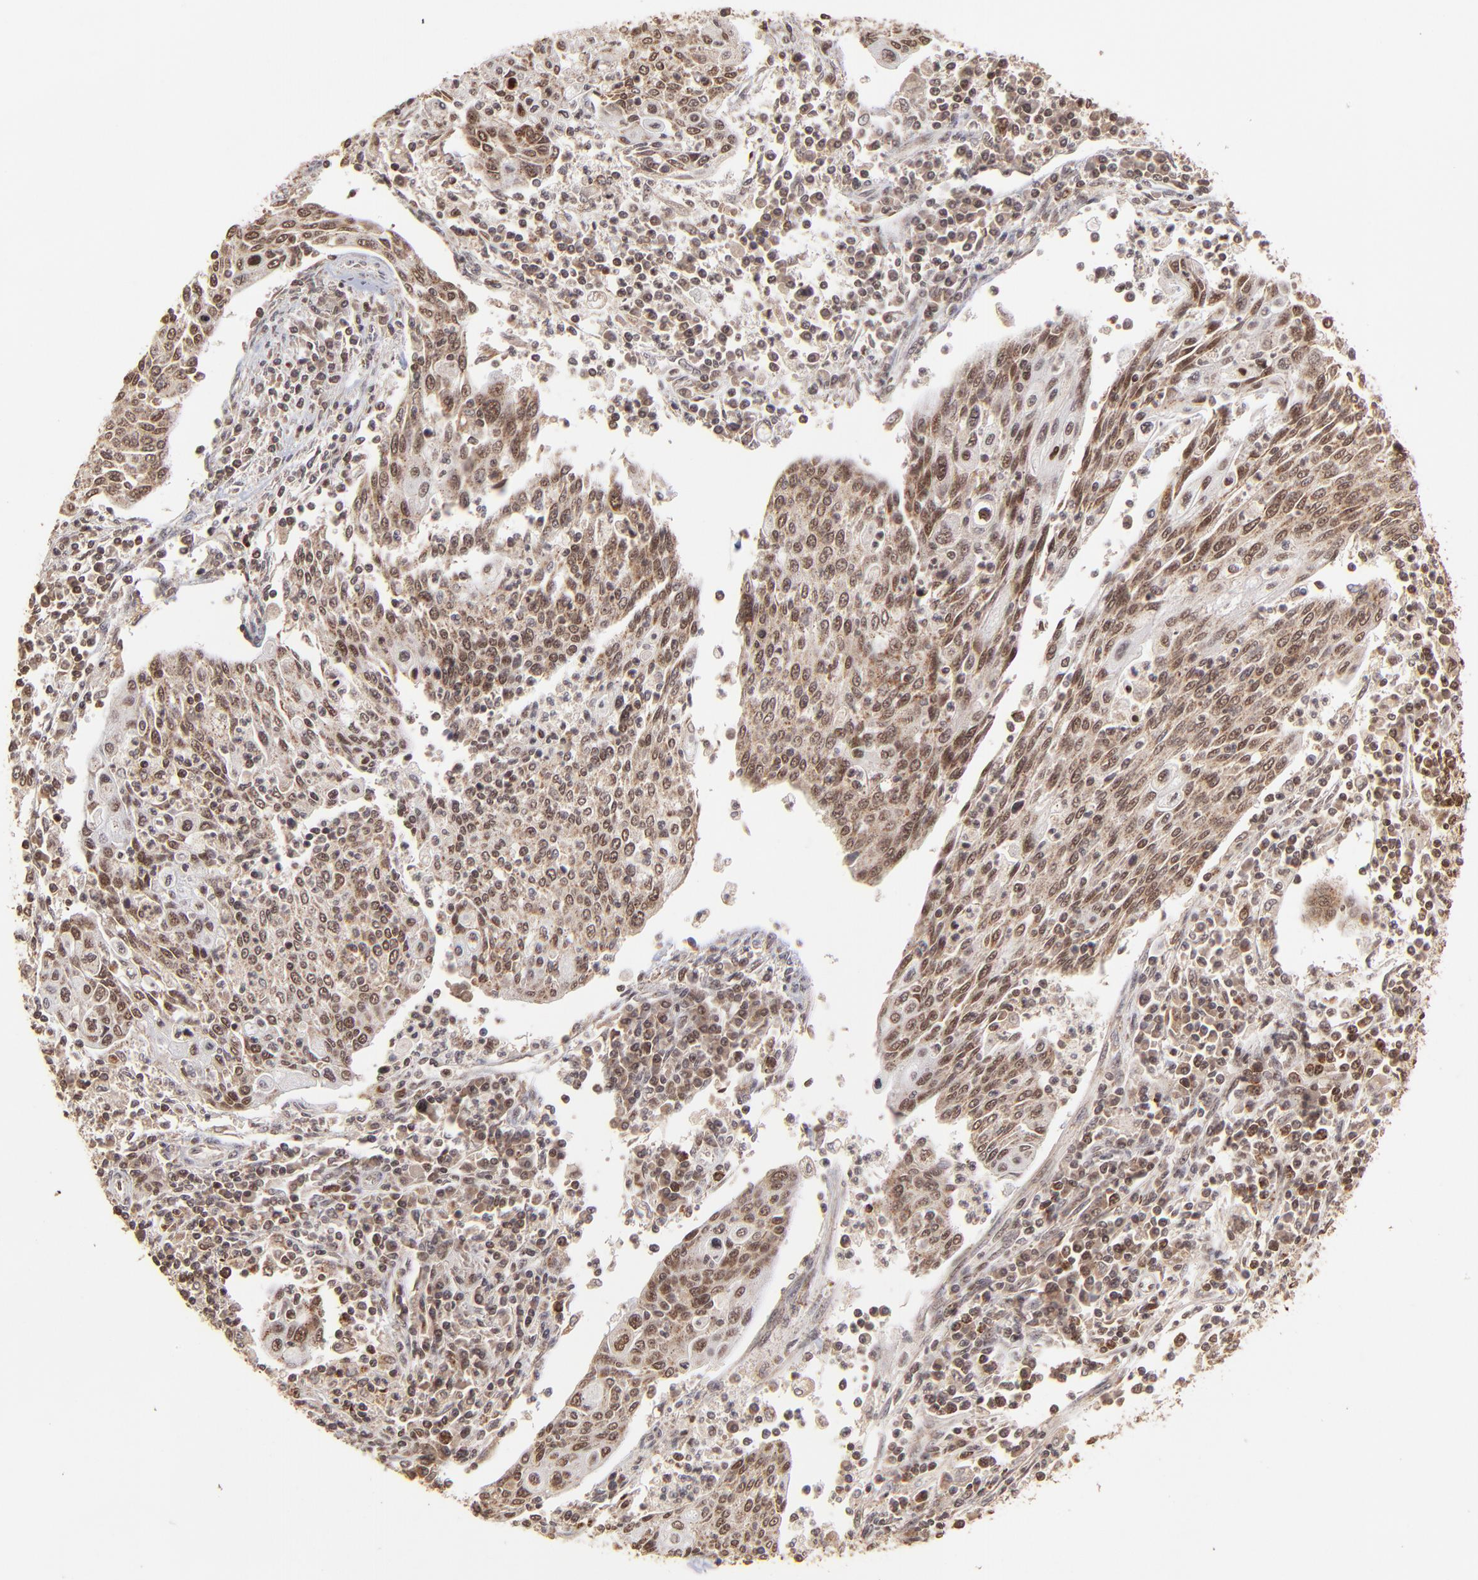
{"staining": {"intensity": "moderate", "quantity": ">75%", "location": "cytoplasmic/membranous"}, "tissue": "cervical cancer", "cell_type": "Tumor cells", "image_type": "cancer", "snomed": [{"axis": "morphology", "description": "Squamous cell carcinoma, NOS"}, {"axis": "topography", "description": "Cervix"}], "caption": "This image demonstrates cervical squamous cell carcinoma stained with immunohistochemistry (IHC) to label a protein in brown. The cytoplasmic/membranous of tumor cells show moderate positivity for the protein. Nuclei are counter-stained blue.", "gene": "MED15", "patient": {"sex": "female", "age": 40}}